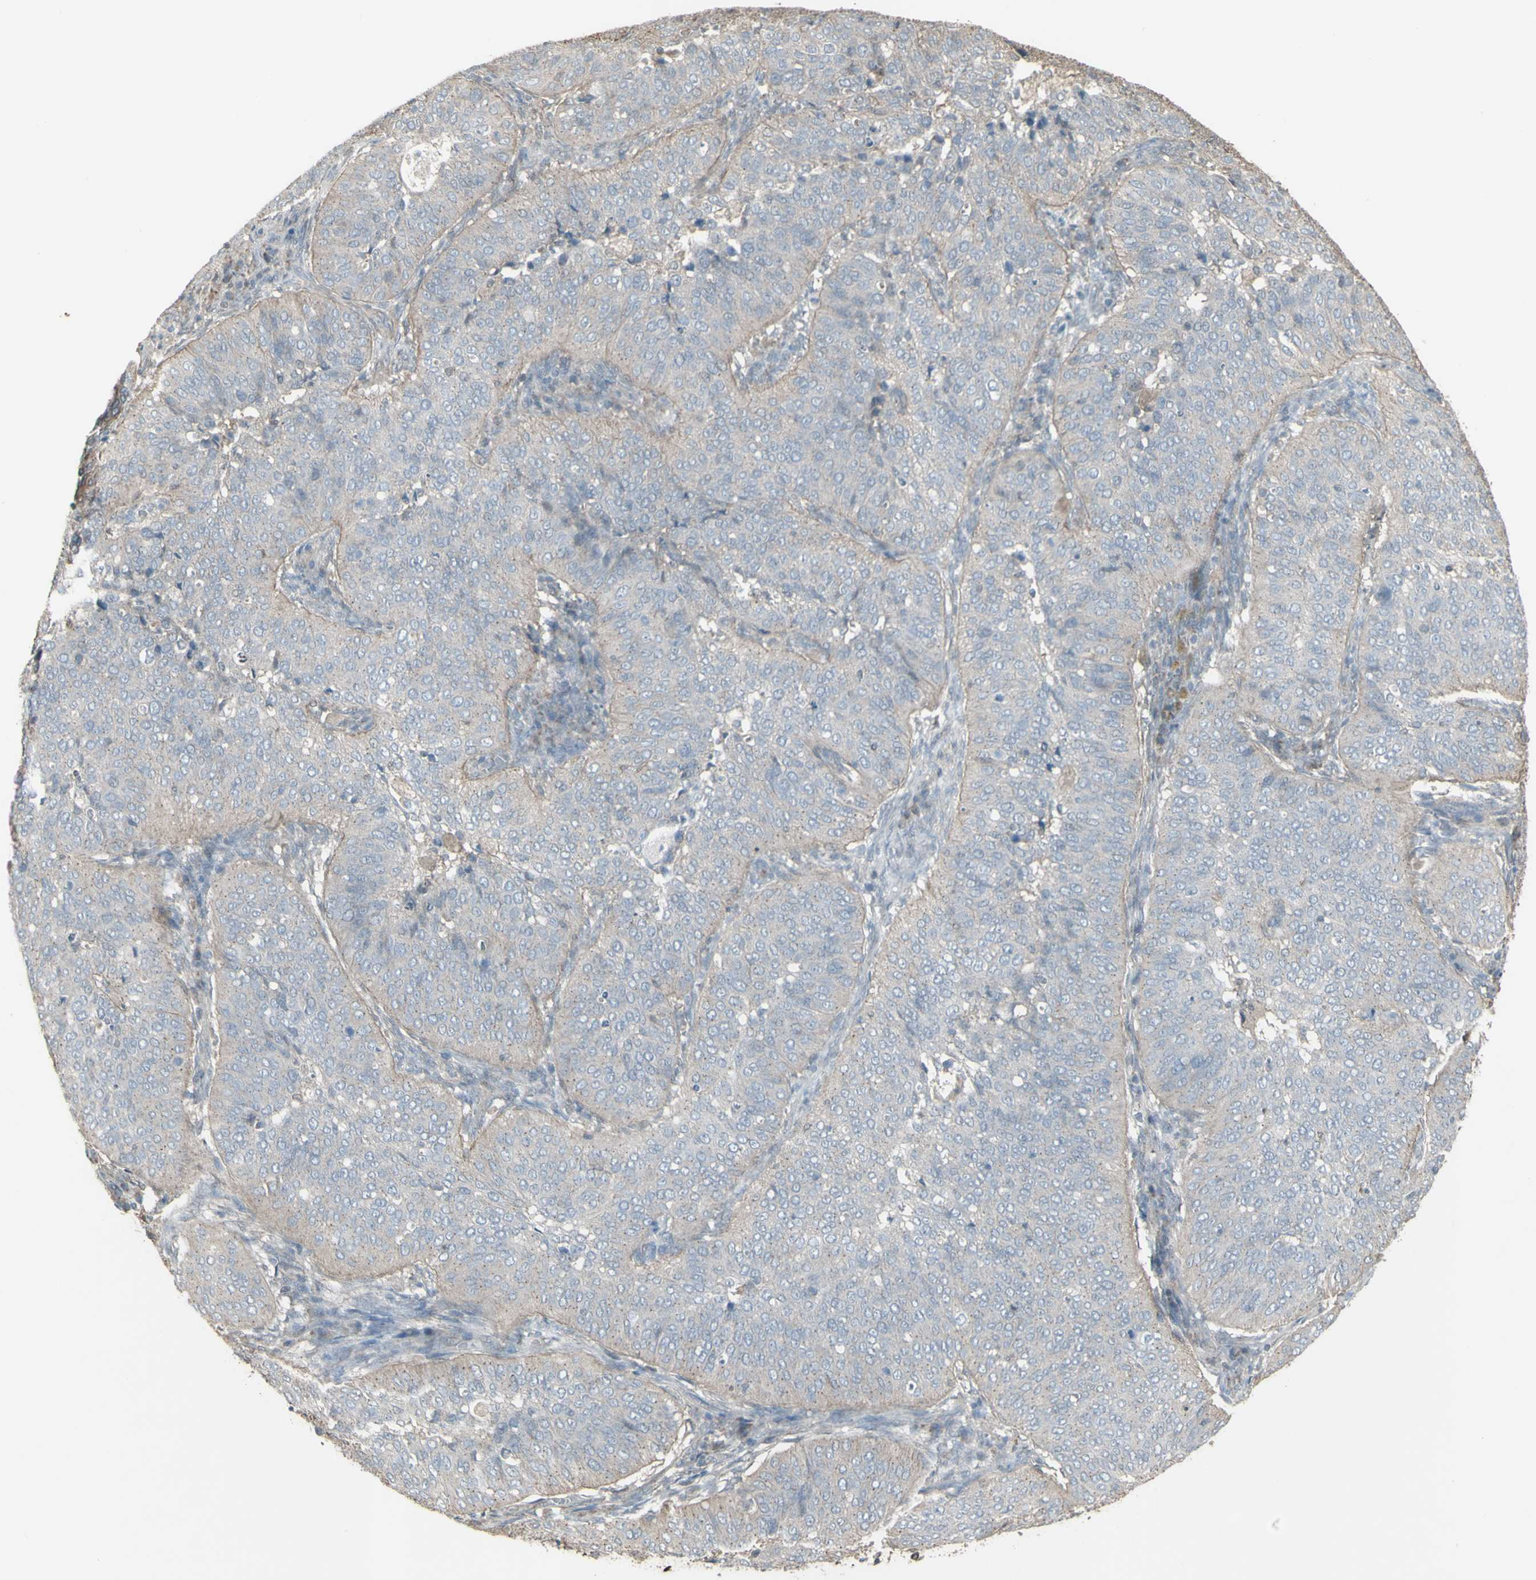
{"staining": {"intensity": "weak", "quantity": "25%-75%", "location": "cytoplasmic/membranous"}, "tissue": "cervical cancer", "cell_type": "Tumor cells", "image_type": "cancer", "snomed": [{"axis": "morphology", "description": "Normal tissue, NOS"}, {"axis": "morphology", "description": "Squamous cell carcinoma, NOS"}, {"axis": "topography", "description": "Cervix"}], "caption": "Immunohistochemistry (IHC) (DAB) staining of squamous cell carcinoma (cervical) exhibits weak cytoplasmic/membranous protein staining in approximately 25%-75% of tumor cells.", "gene": "FXYD3", "patient": {"sex": "female", "age": 39}}